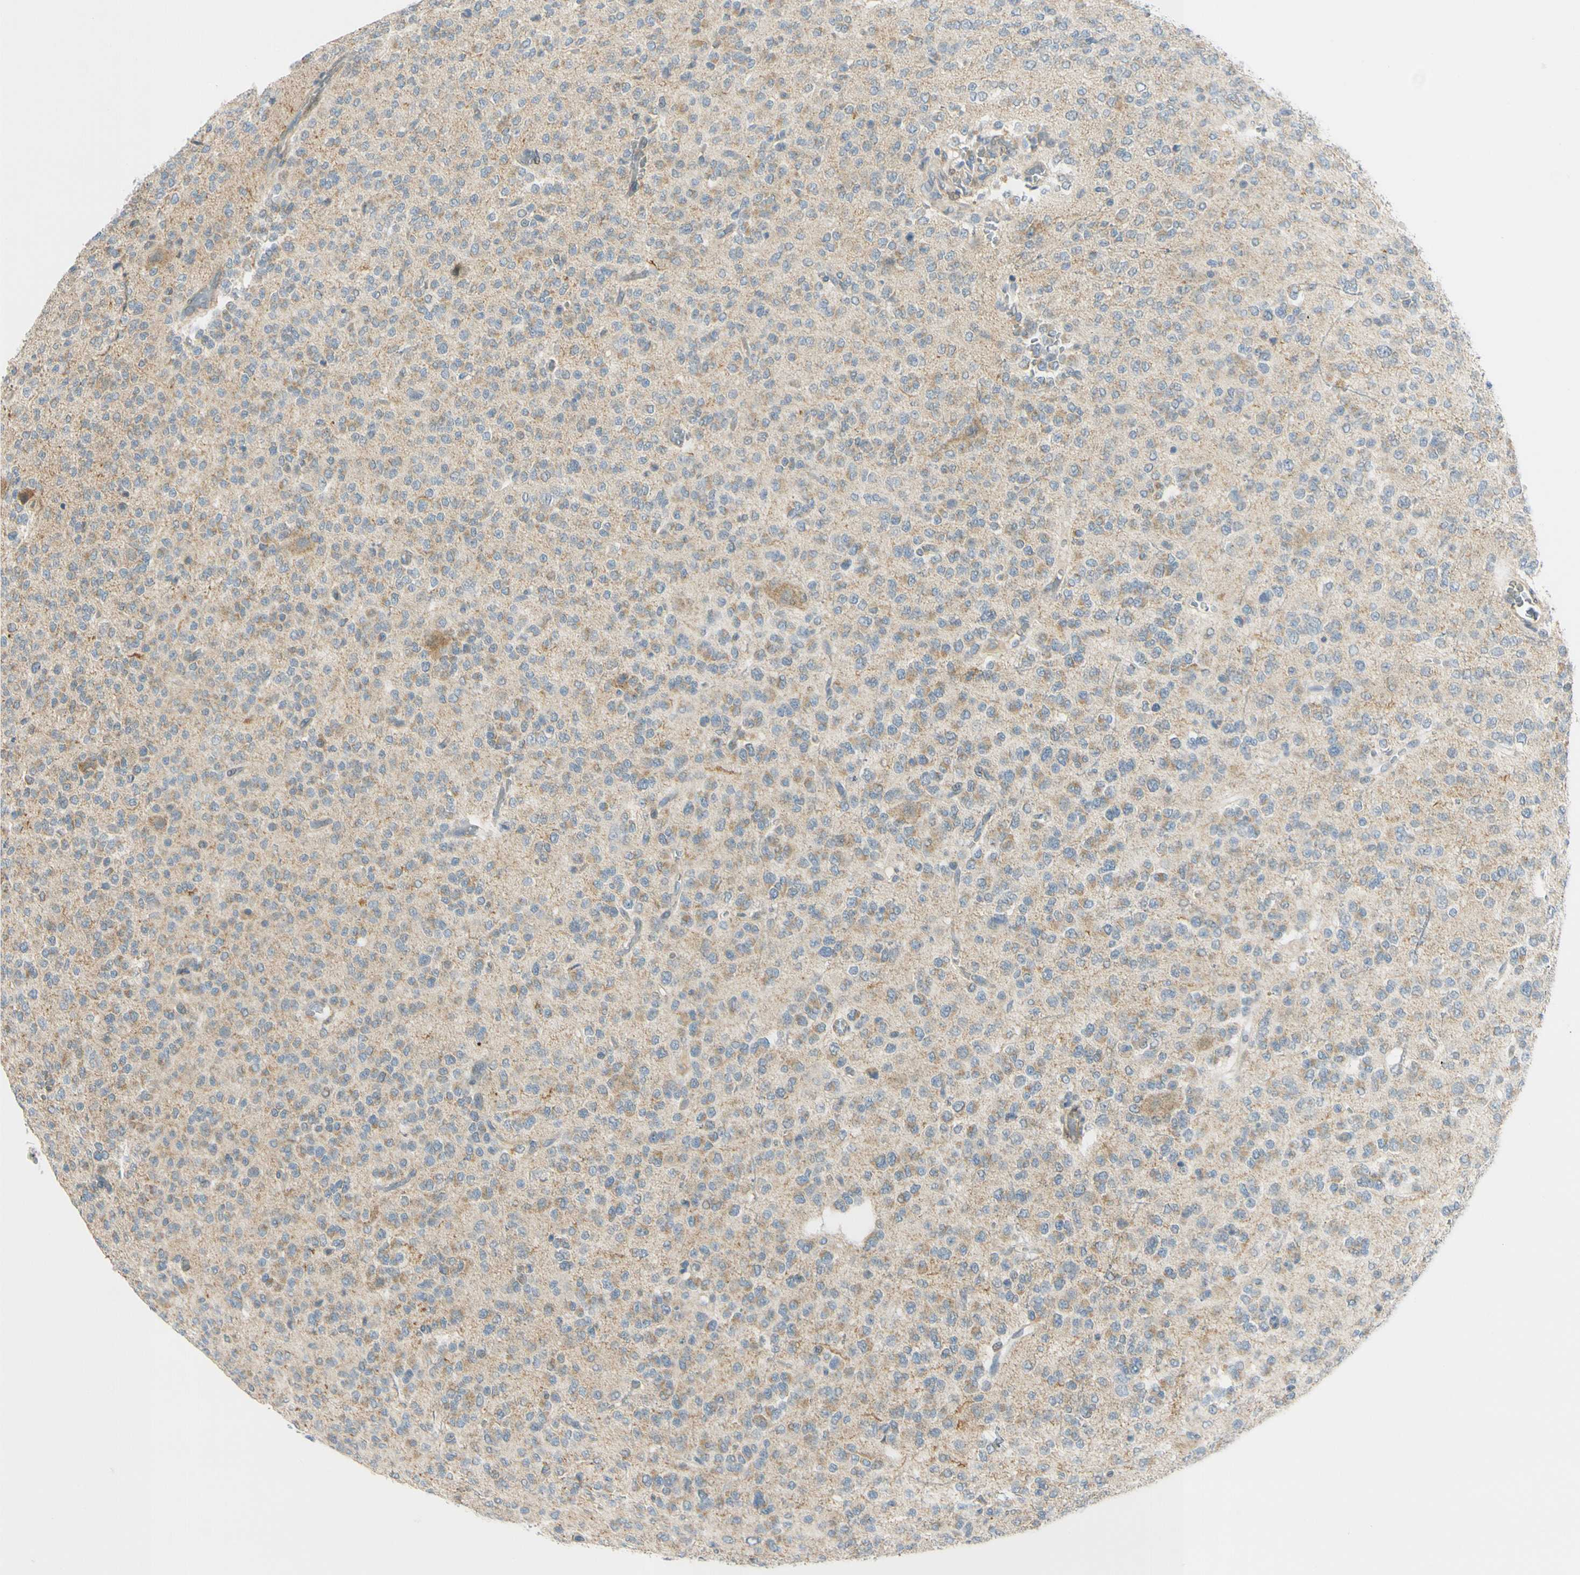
{"staining": {"intensity": "weak", "quantity": "25%-75%", "location": "cytoplasmic/membranous"}, "tissue": "glioma", "cell_type": "Tumor cells", "image_type": "cancer", "snomed": [{"axis": "morphology", "description": "Glioma, malignant, Low grade"}, {"axis": "topography", "description": "Brain"}], "caption": "Protein positivity by immunohistochemistry demonstrates weak cytoplasmic/membranous expression in about 25%-75% of tumor cells in malignant low-grade glioma. (Stains: DAB (3,3'-diaminobenzidine) in brown, nuclei in blue, Microscopy: brightfield microscopy at high magnification).", "gene": "FHL2", "patient": {"sex": "male", "age": 38}}